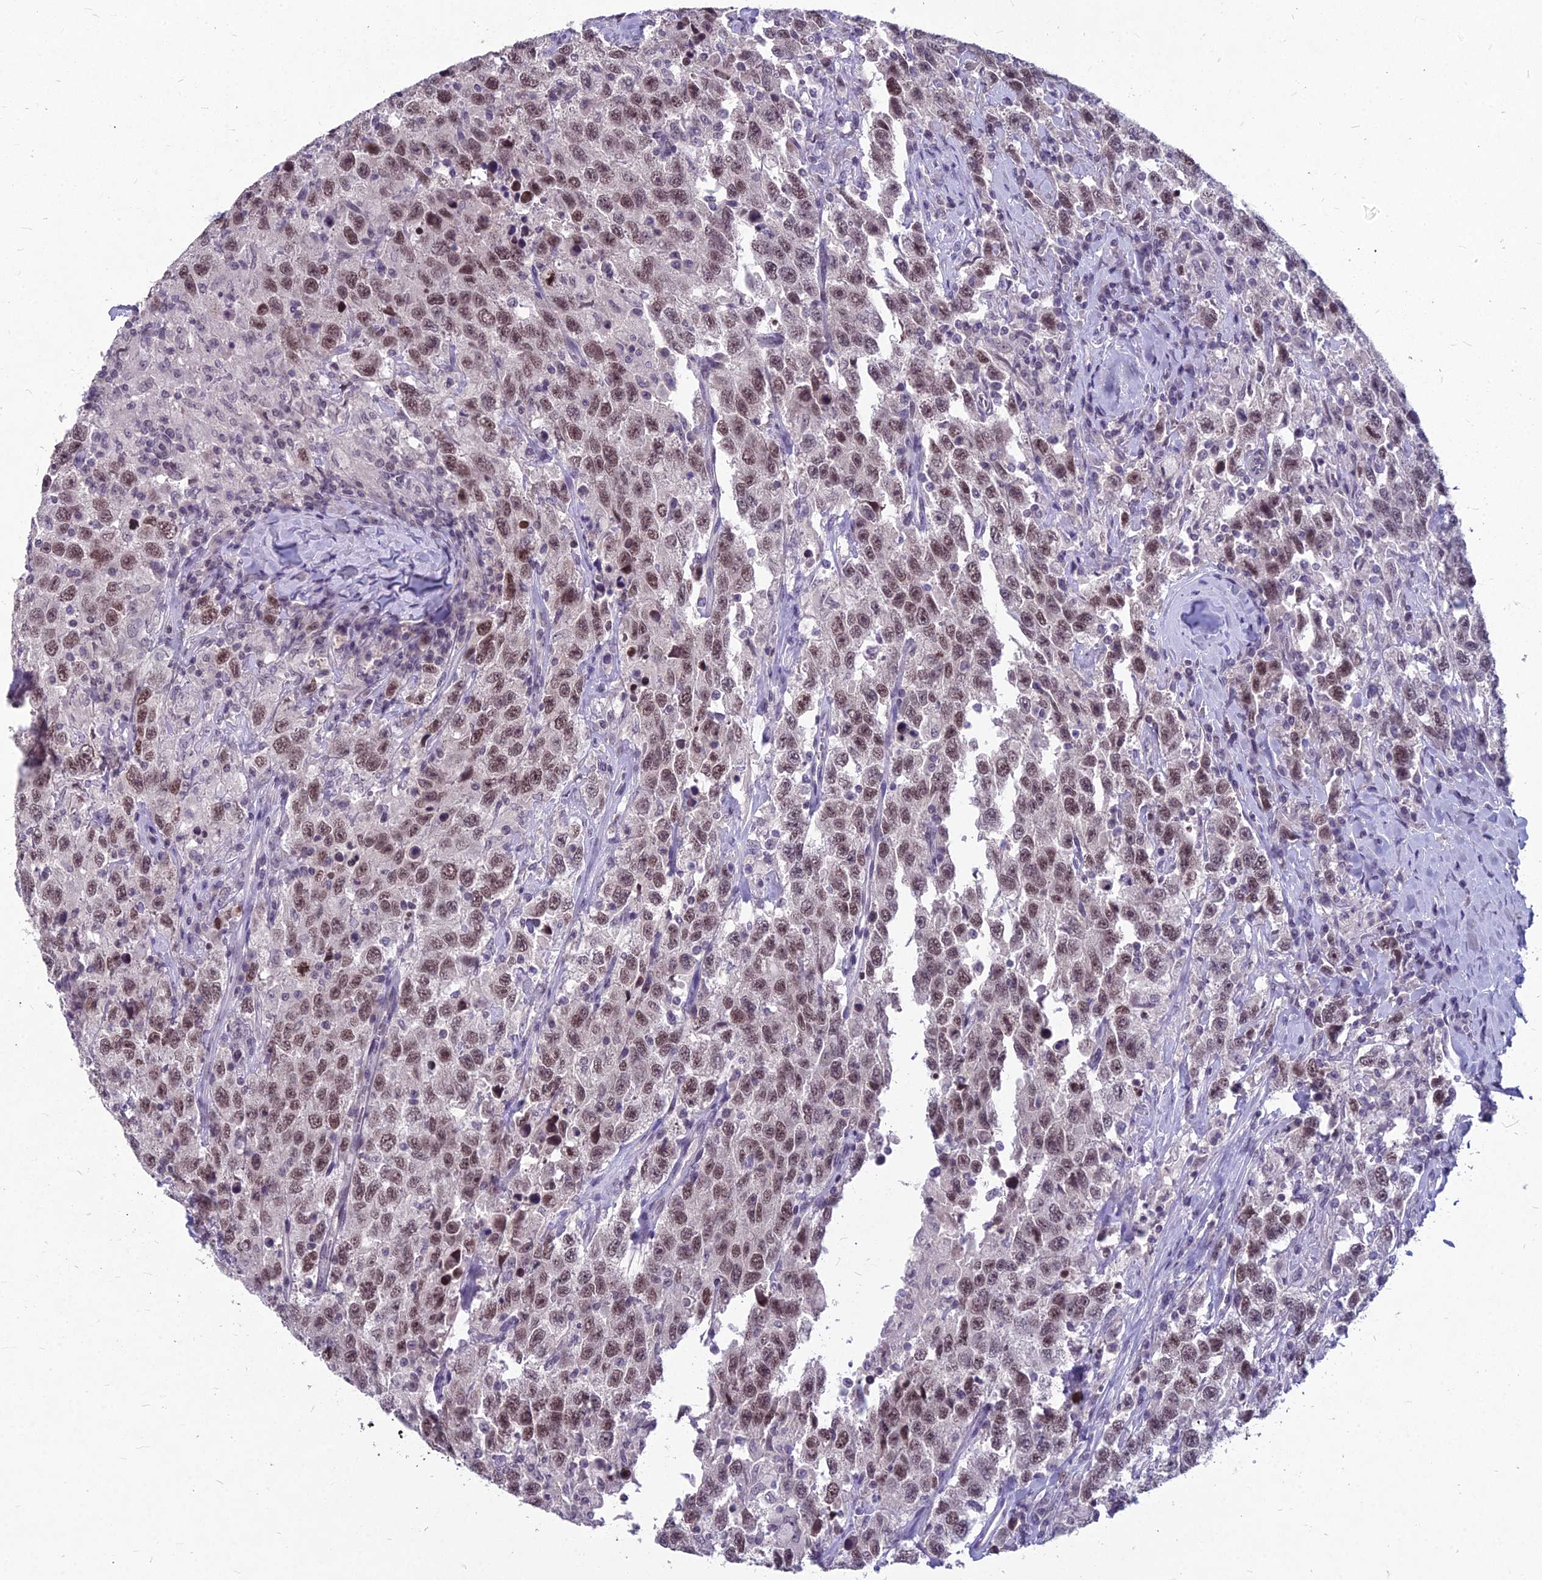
{"staining": {"intensity": "moderate", "quantity": ">75%", "location": "nuclear"}, "tissue": "testis cancer", "cell_type": "Tumor cells", "image_type": "cancer", "snomed": [{"axis": "morphology", "description": "Seminoma, NOS"}, {"axis": "topography", "description": "Testis"}], "caption": "Testis cancer (seminoma) was stained to show a protein in brown. There is medium levels of moderate nuclear staining in about >75% of tumor cells.", "gene": "KAT7", "patient": {"sex": "male", "age": 65}}